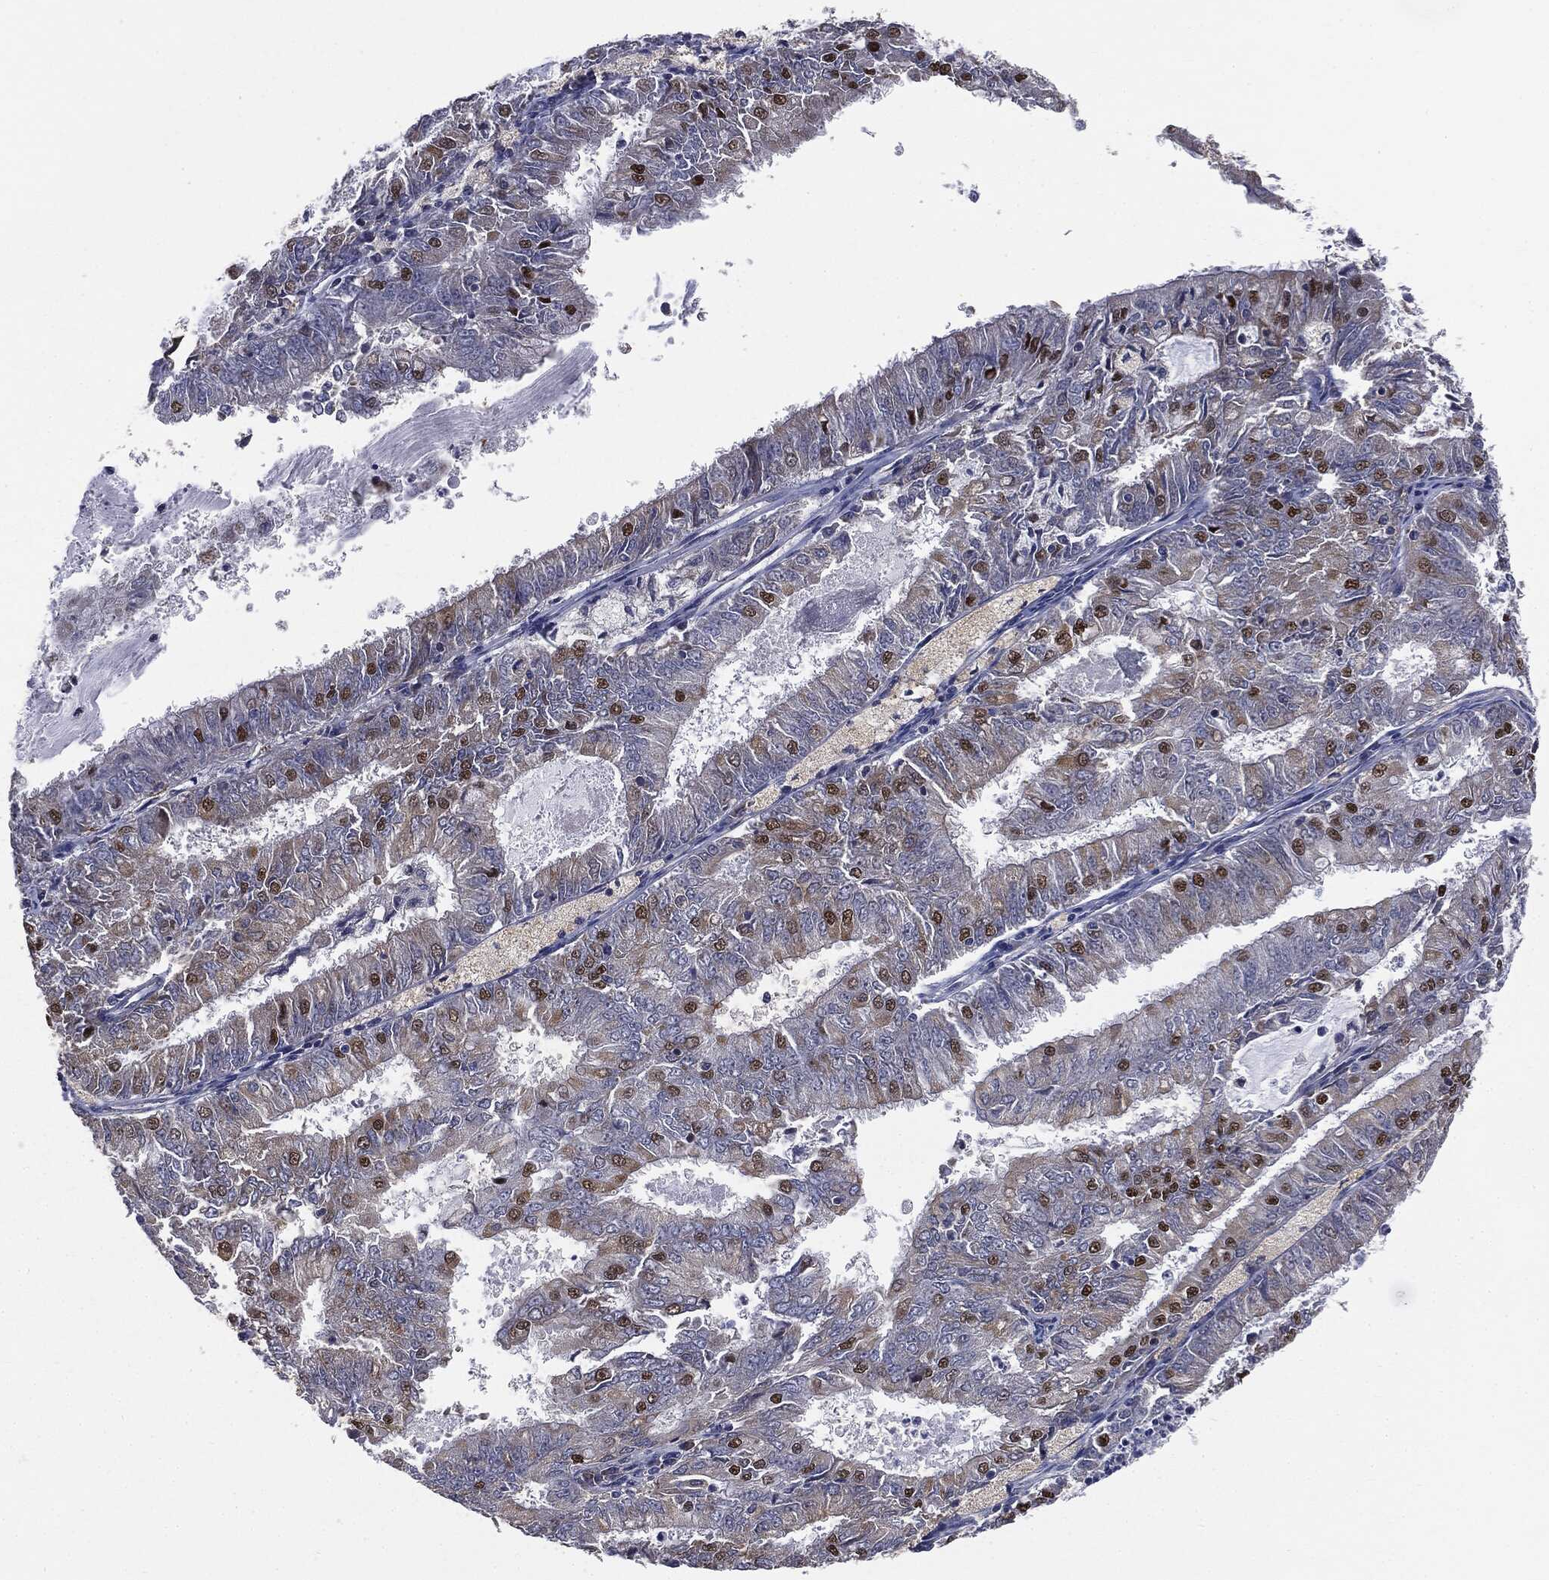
{"staining": {"intensity": "strong", "quantity": "<25%", "location": "nuclear"}, "tissue": "endometrial cancer", "cell_type": "Tumor cells", "image_type": "cancer", "snomed": [{"axis": "morphology", "description": "Adenocarcinoma, NOS"}, {"axis": "topography", "description": "Endometrium"}], "caption": "This image demonstrates IHC staining of human endometrial cancer (adenocarcinoma), with medium strong nuclear expression in approximately <25% of tumor cells.", "gene": "TRMT1L", "patient": {"sex": "female", "age": 57}}